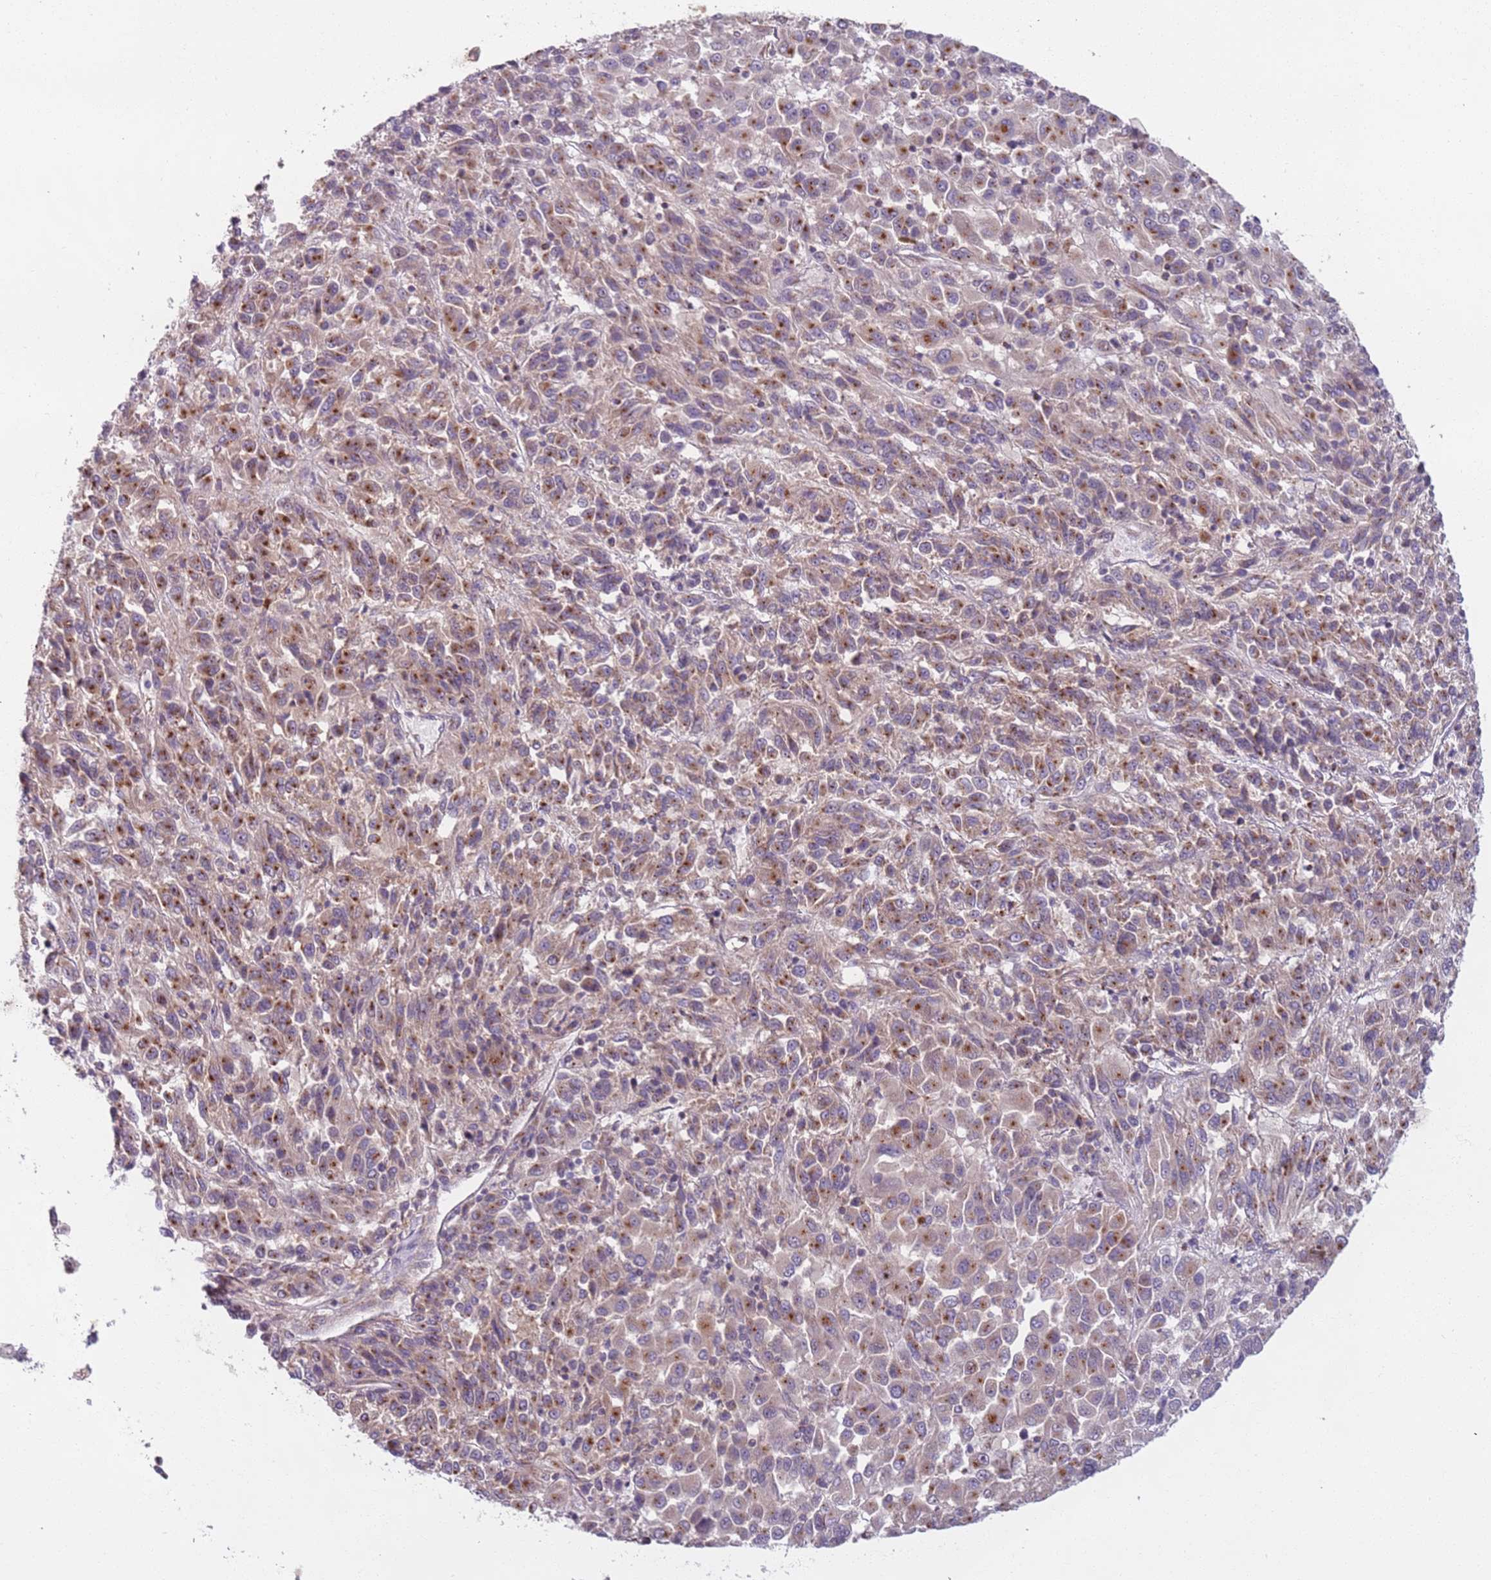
{"staining": {"intensity": "strong", "quantity": "25%-75%", "location": "cytoplasmic/membranous"}, "tissue": "melanoma", "cell_type": "Tumor cells", "image_type": "cancer", "snomed": [{"axis": "morphology", "description": "Malignant melanoma, Metastatic site"}, {"axis": "topography", "description": "Lung"}], "caption": "Malignant melanoma (metastatic site) stained with a protein marker displays strong staining in tumor cells.", "gene": "AKTIP", "patient": {"sex": "male", "age": 64}}